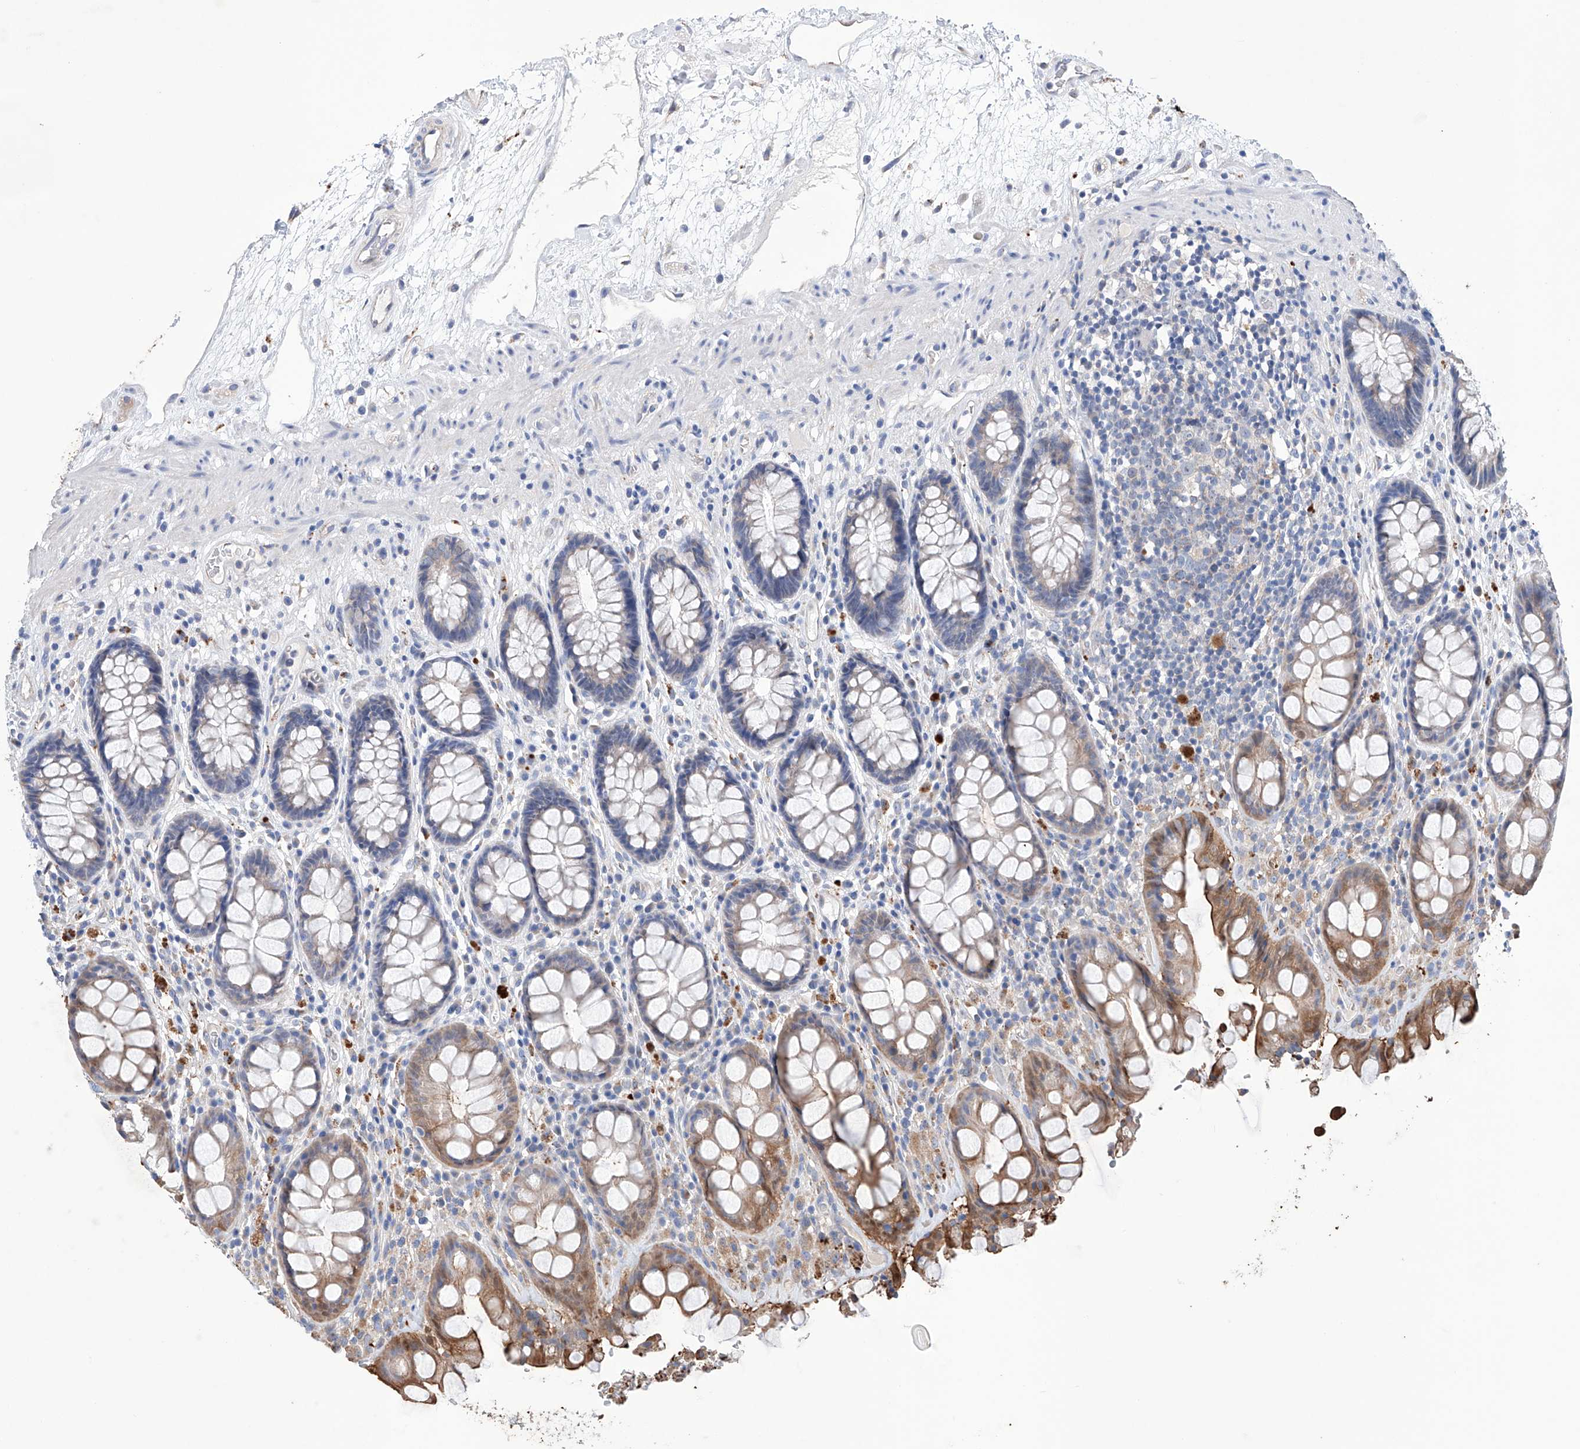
{"staining": {"intensity": "moderate", "quantity": "25%-75%", "location": "cytoplasmic/membranous"}, "tissue": "rectum", "cell_type": "Glandular cells", "image_type": "normal", "snomed": [{"axis": "morphology", "description": "Normal tissue, NOS"}, {"axis": "topography", "description": "Rectum"}], "caption": "DAB immunohistochemical staining of normal human rectum shows moderate cytoplasmic/membranous protein expression in about 25%-75% of glandular cells.", "gene": "AFG1L", "patient": {"sex": "male", "age": 64}}